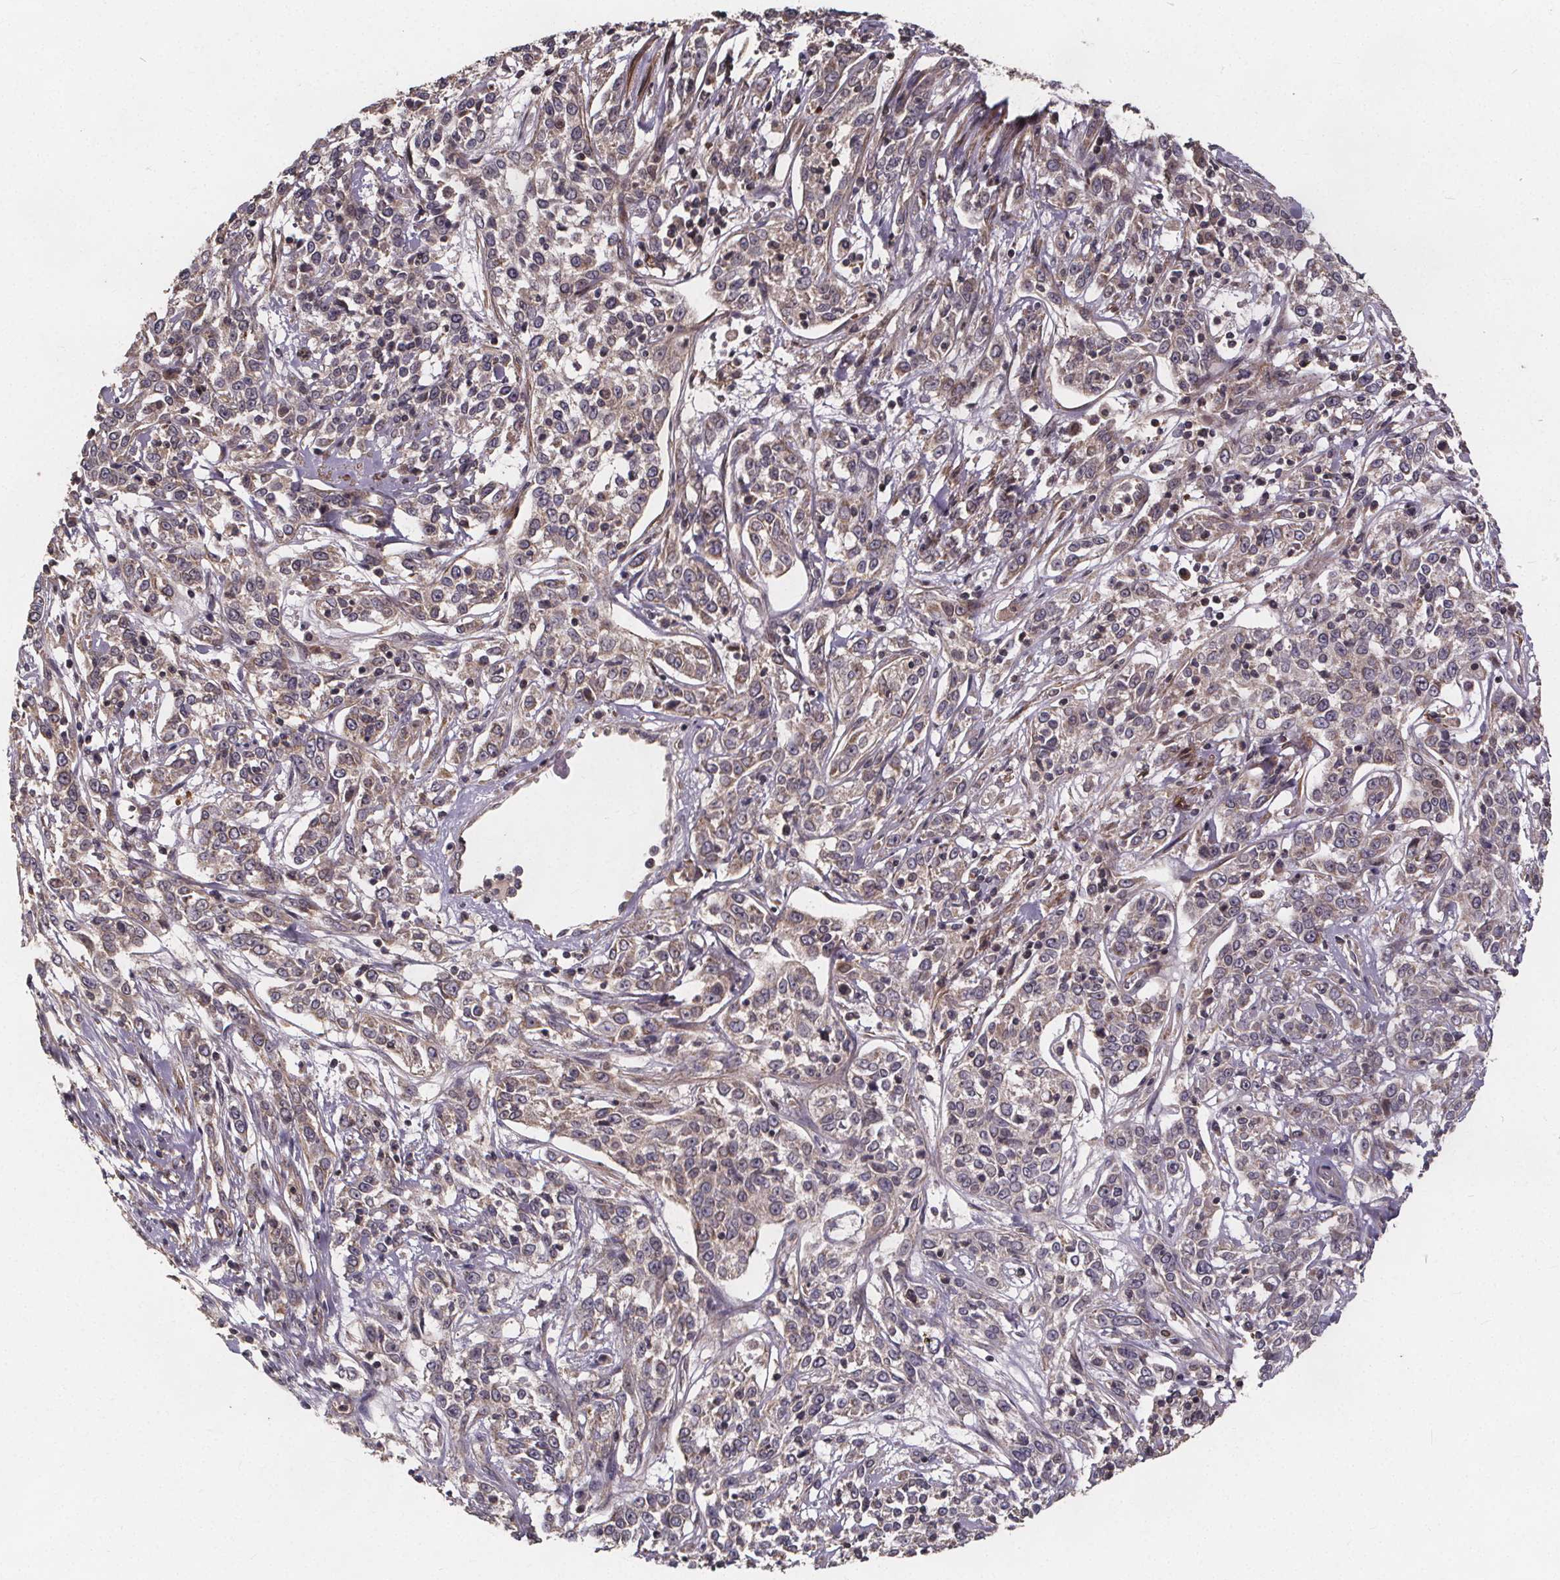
{"staining": {"intensity": "weak", "quantity": "25%-75%", "location": "cytoplasmic/membranous"}, "tissue": "cervical cancer", "cell_type": "Tumor cells", "image_type": "cancer", "snomed": [{"axis": "morphology", "description": "Adenocarcinoma, NOS"}, {"axis": "topography", "description": "Cervix"}], "caption": "Brown immunohistochemical staining in cervical cancer (adenocarcinoma) displays weak cytoplasmic/membranous positivity in approximately 25%-75% of tumor cells.", "gene": "YME1L1", "patient": {"sex": "female", "age": 40}}